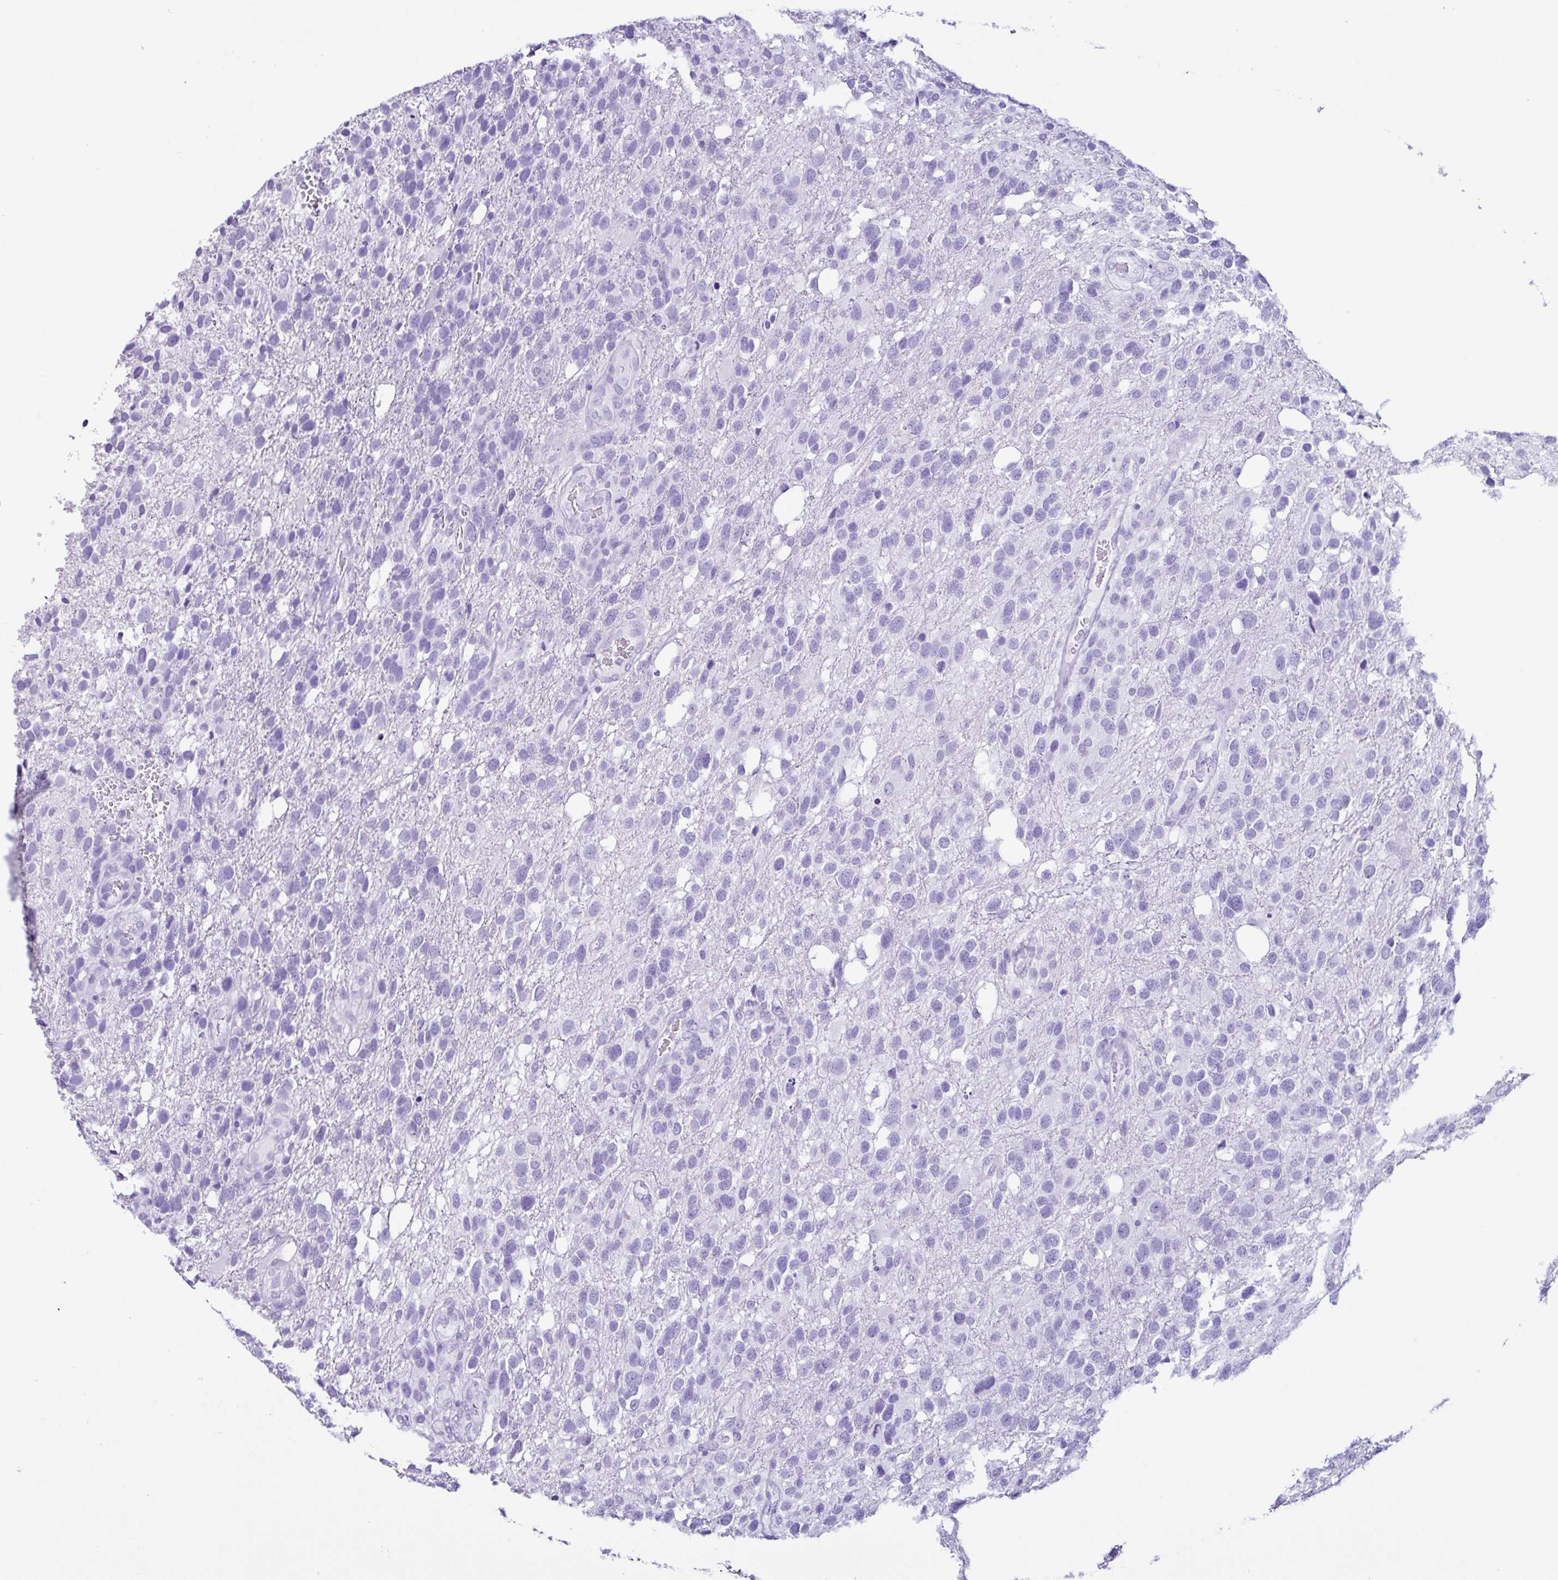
{"staining": {"intensity": "negative", "quantity": "none", "location": "none"}, "tissue": "glioma", "cell_type": "Tumor cells", "image_type": "cancer", "snomed": [{"axis": "morphology", "description": "Glioma, malignant, High grade"}, {"axis": "topography", "description": "Brain"}], "caption": "This is an immunohistochemistry micrograph of high-grade glioma (malignant). There is no staining in tumor cells.", "gene": "PIGF", "patient": {"sex": "female", "age": 58}}